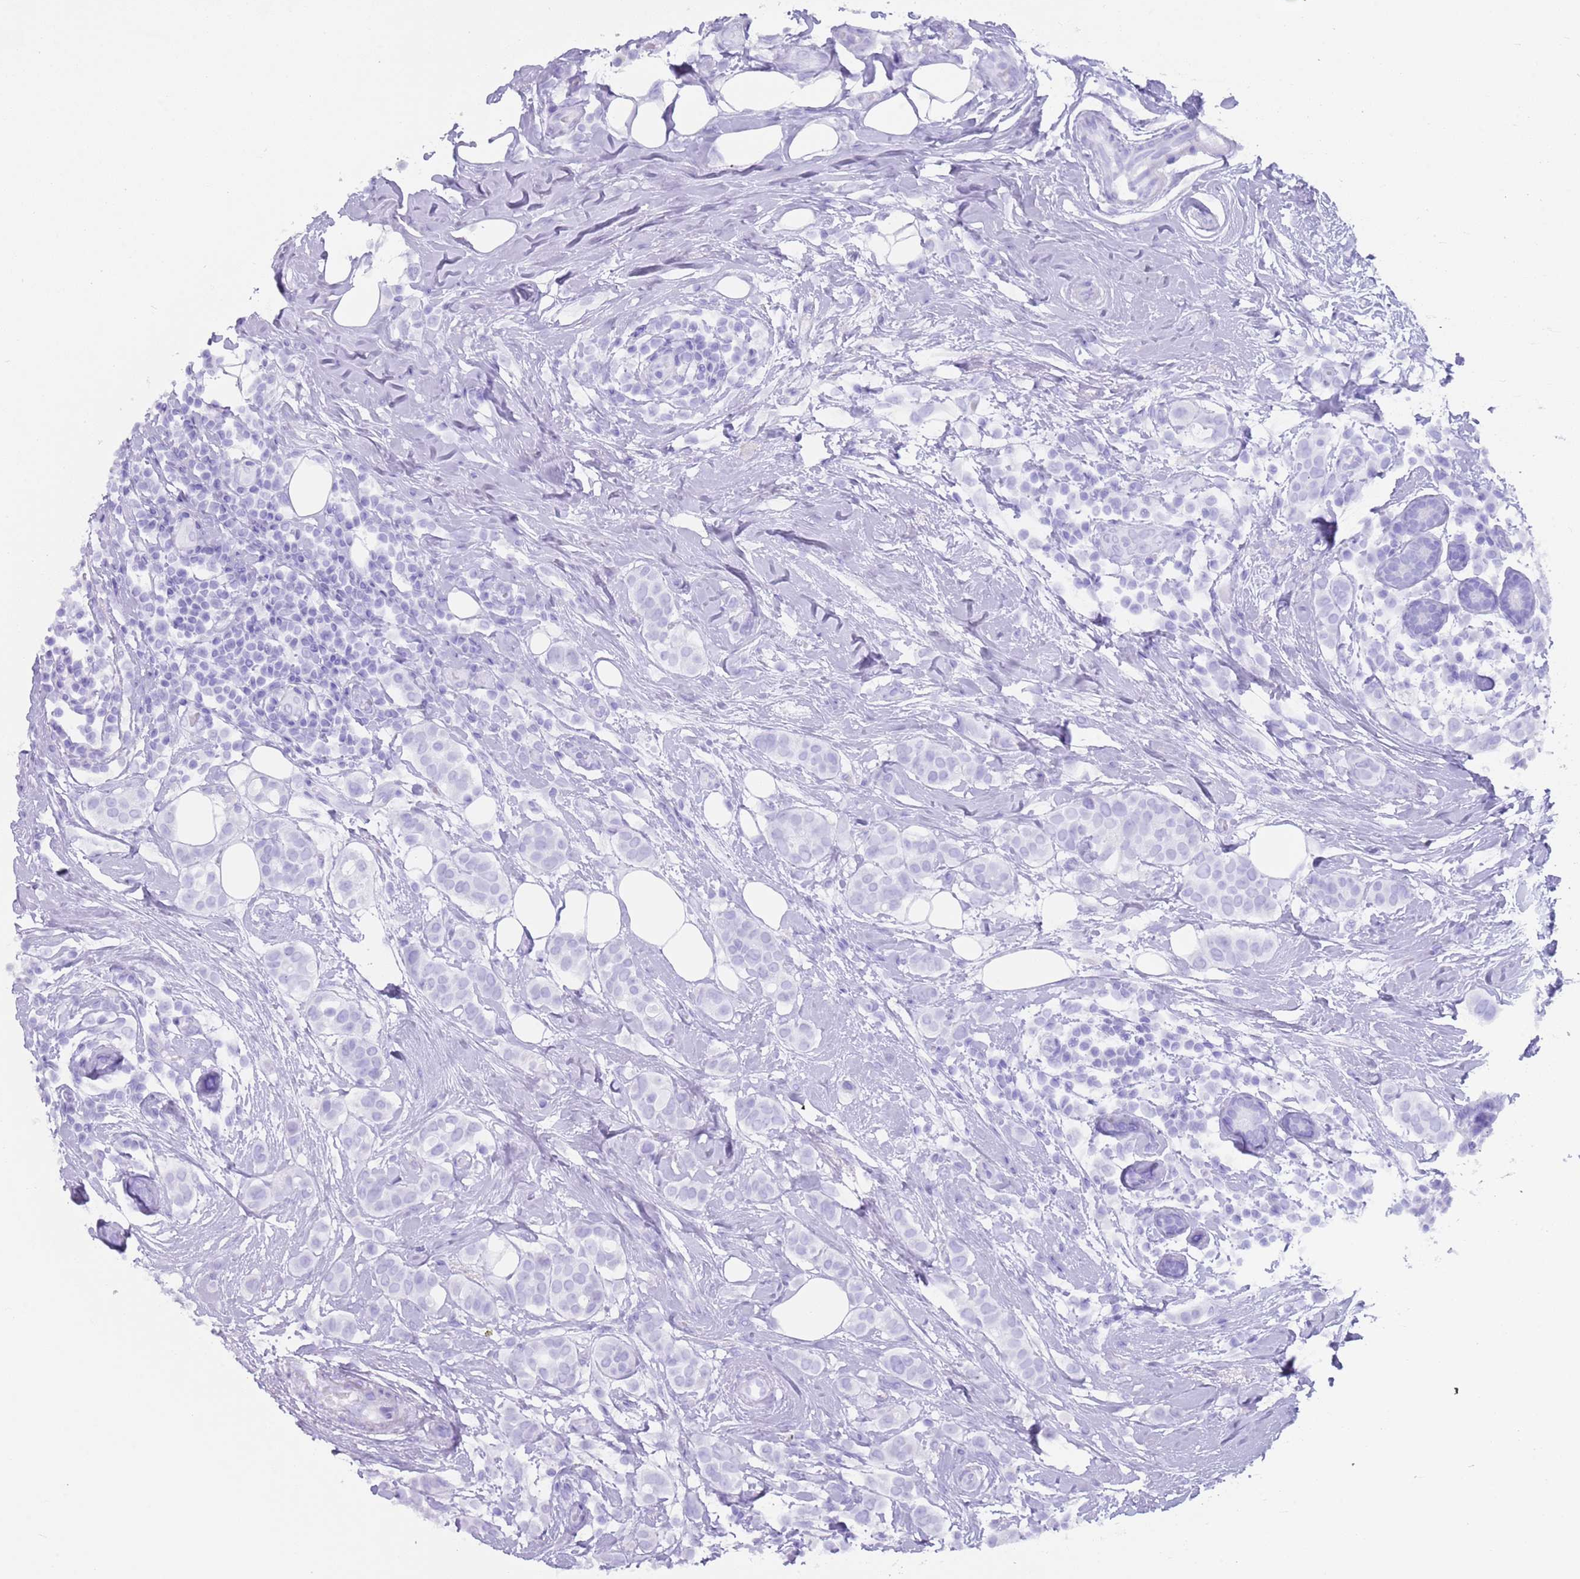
{"staining": {"intensity": "negative", "quantity": "none", "location": "none"}, "tissue": "breast cancer", "cell_type": "Tumor cells", "image_type": "cancer", "snomed": [{"axis": "morphology", "description": "Lobular carcinoma"}, {"axis": "topography", "description": "Breast"}], "caption": "This is a photomicrograph of immunohistochemistry staining of lobular carcinoma (breast), which shows no staining in tumor cells. (Immunohistochemistry (ihc), brightfield microscopy, high magnification).", "gene": "MYADML2", "patient": {"sex": "female", "age": 51}}